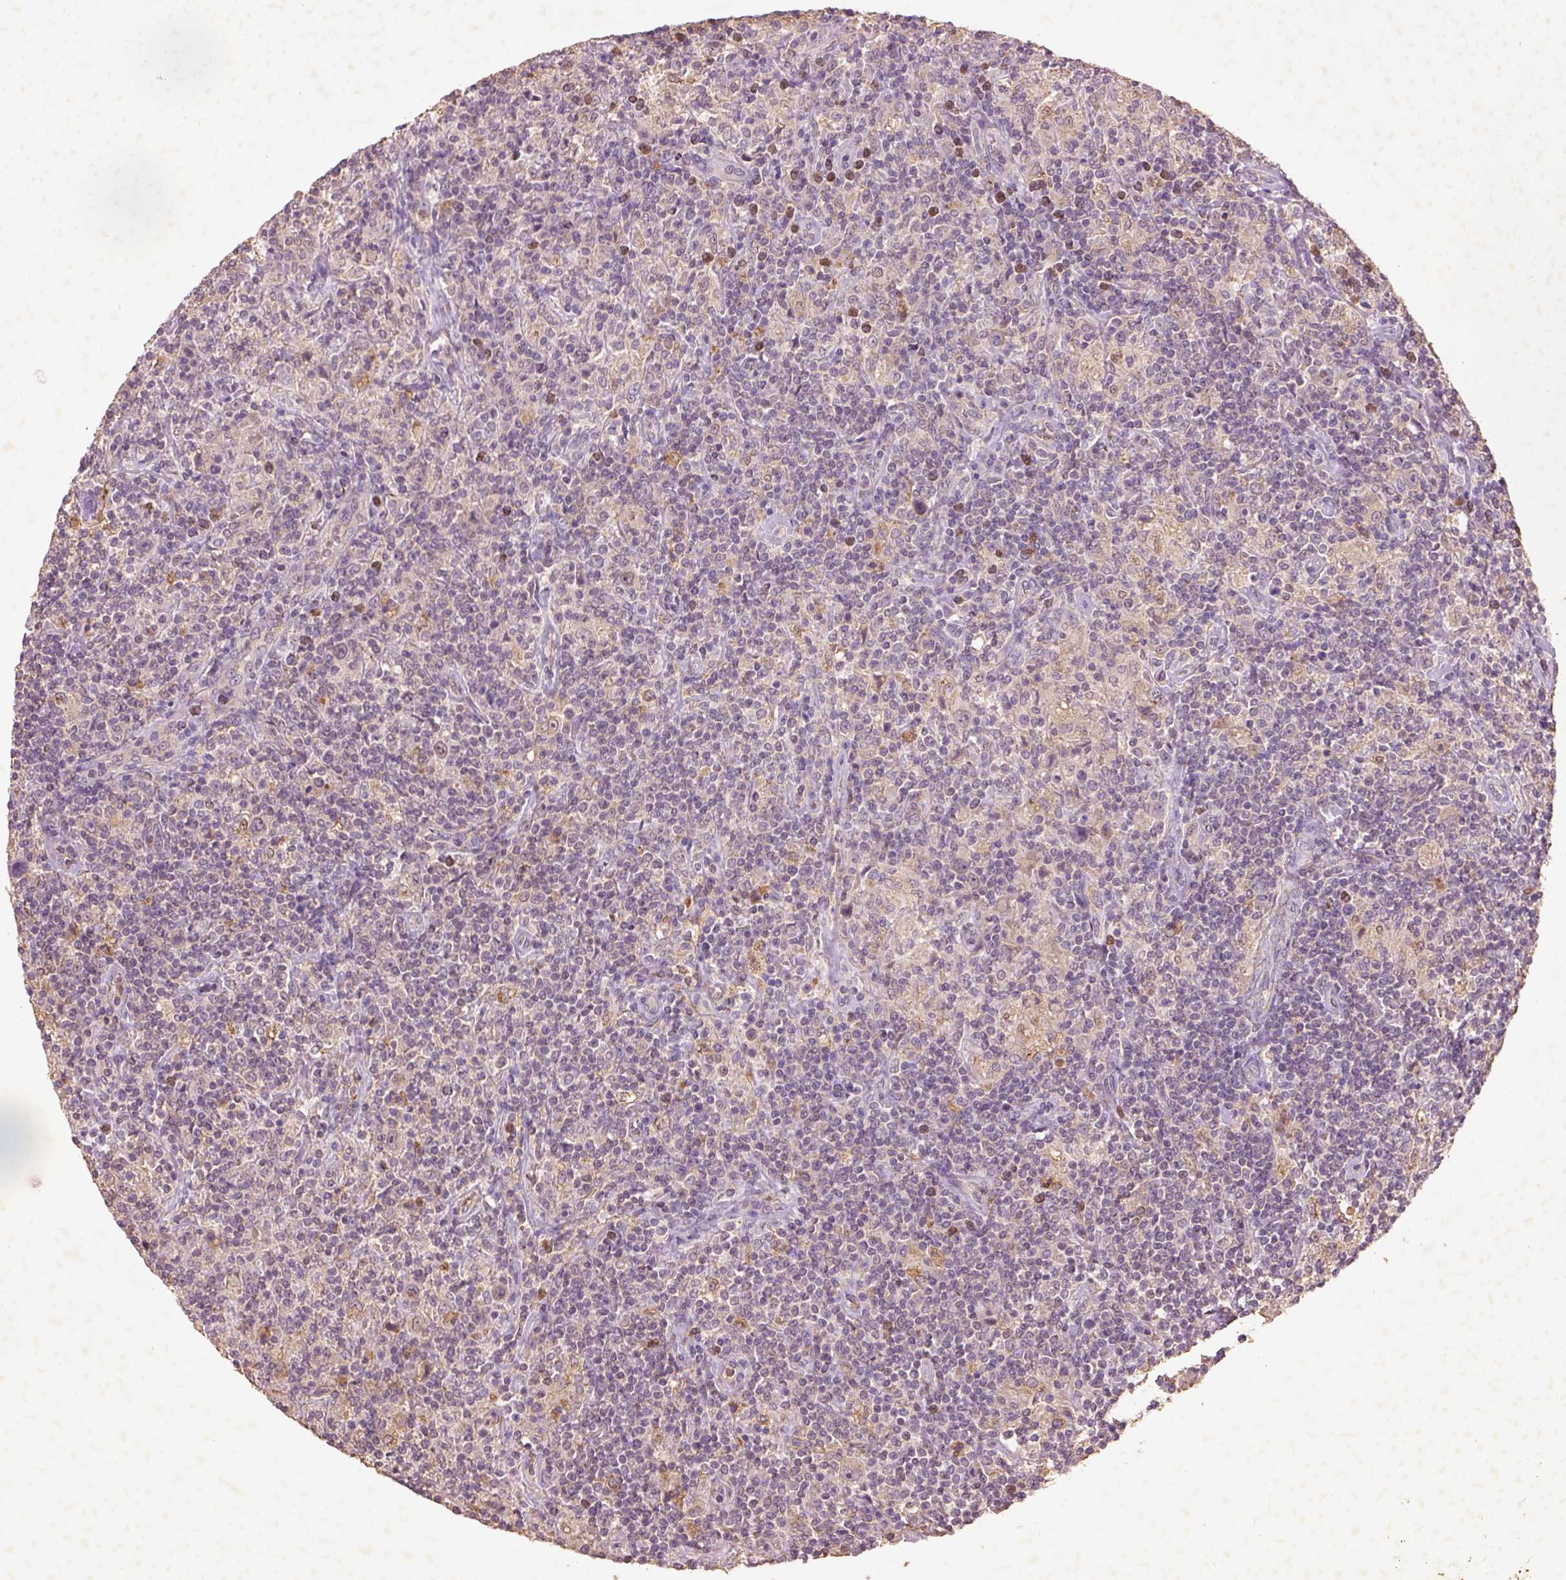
{"staining": {"intensity": "negative", "quantity": "none", "location": "none"}, "tissue": "lymphoma", "cell_type": "Tumor cells", "image_type": "cancer", "snomed": [{"axis": "morphology", "description": "Hodgkin's disease, NOS"}, {"axis": "topography", "description": "Lymph node"}], "caption": "A histopathology image of human Hodgkin's disease is negative for staining in tumor cells. (Stains: DAB IHC with hematoxylin counter stain, Microscopy: brightfield microscopy at high magnification).", "gene": "AP2B1", "patient": {"sex": "male", "age": 70}}